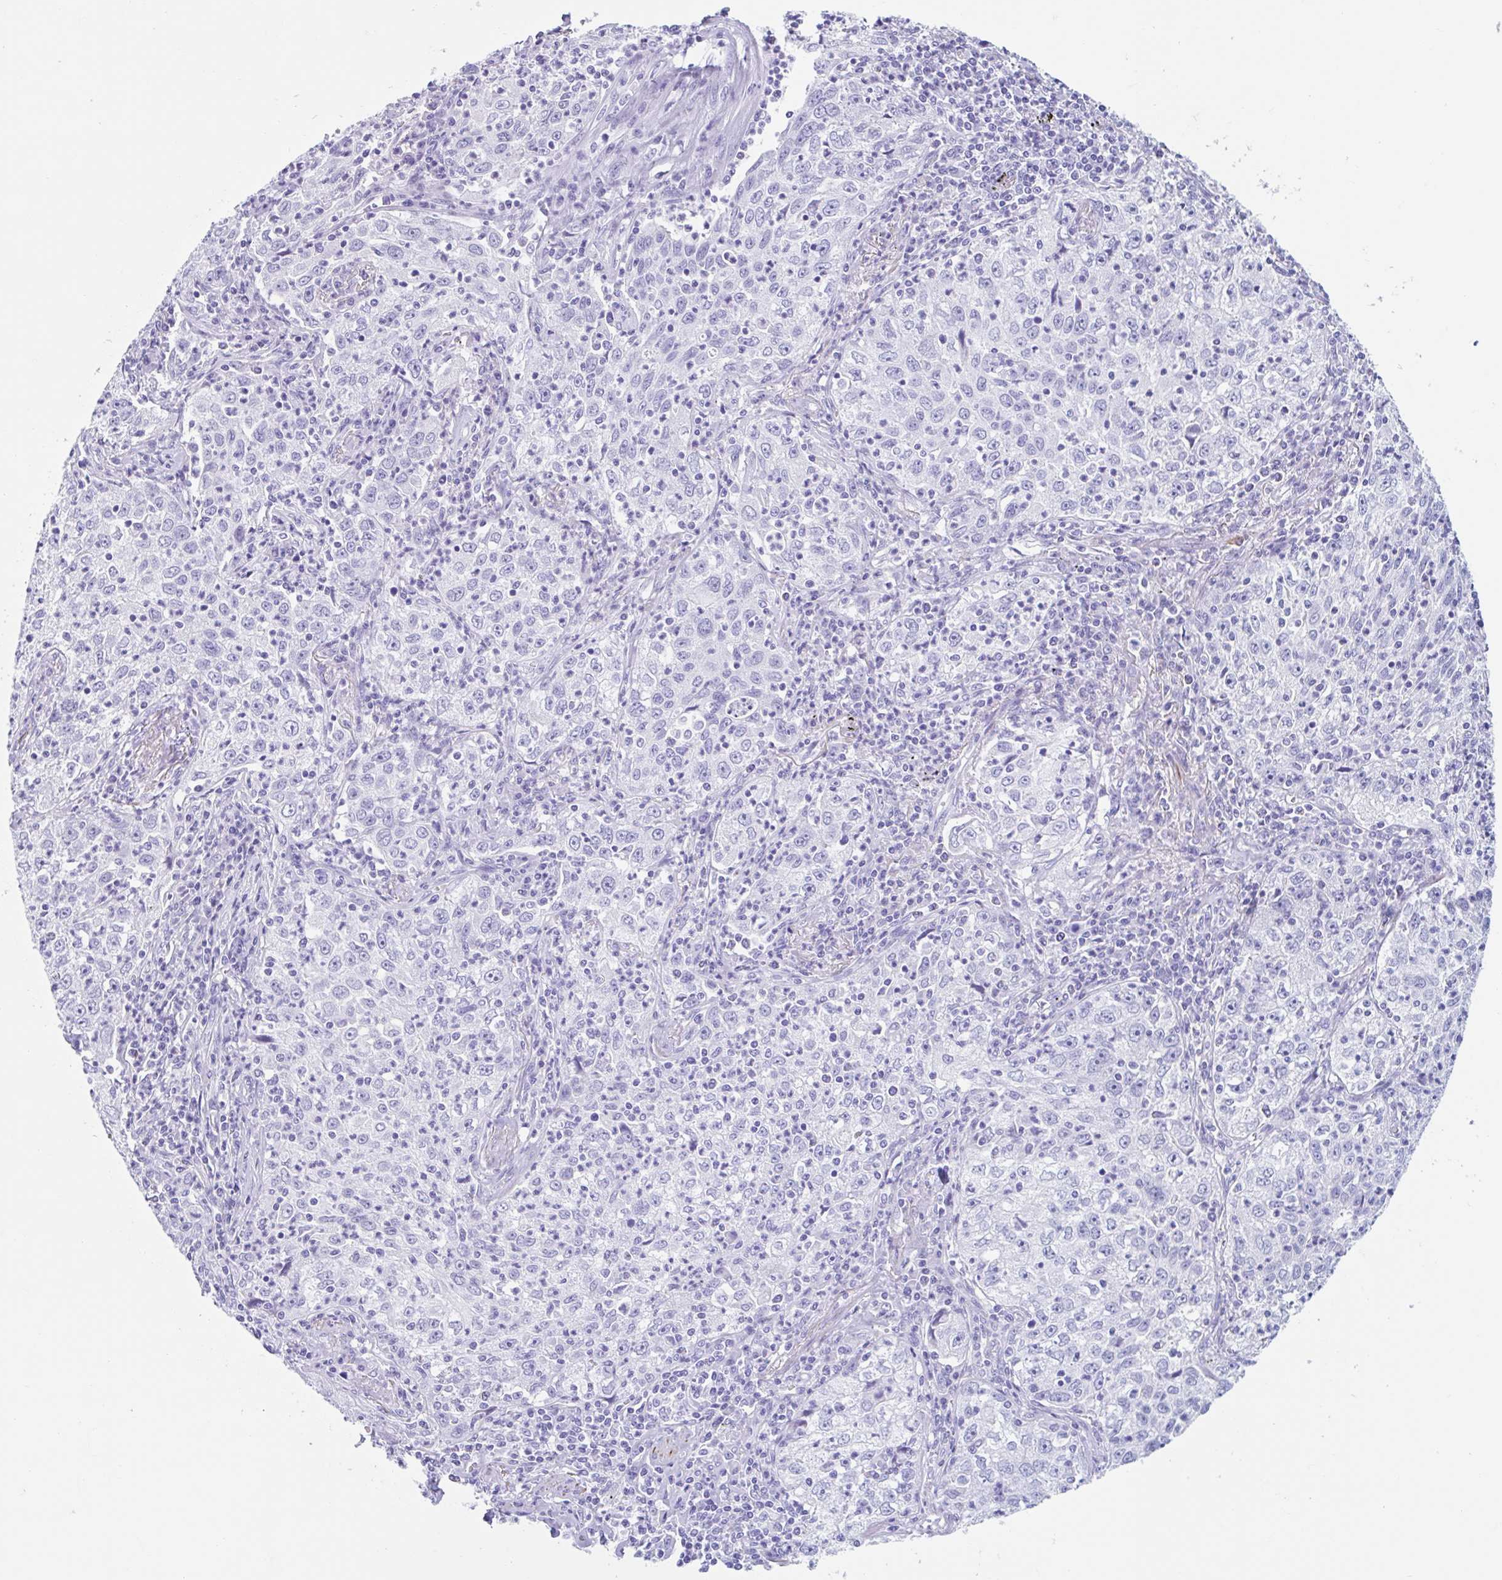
{"staining": {"intensity": "negative", "quantity": "none", "location": "none"}, "tissue": "lung cancer", "cell_type": "Tumor cells", "image_type": "cancer", "snomed": [{"axis": "morphology", "description": "Squamous cell carcinoma, NOS"}, {"axis": "topography", "description": "Lung"}], "caption": "Lung cancer was stained to show a protein in brown. There is no significant positivity in tumor cells. Brightfield microscopy of immunohistochemistry stained with DAB (3,3'-diaminobenzidine) (brown) and hematoxylin (blue), captured at high magnification.", "gene": "CPTP", "patient": {"sex": "male", "age": 71}}